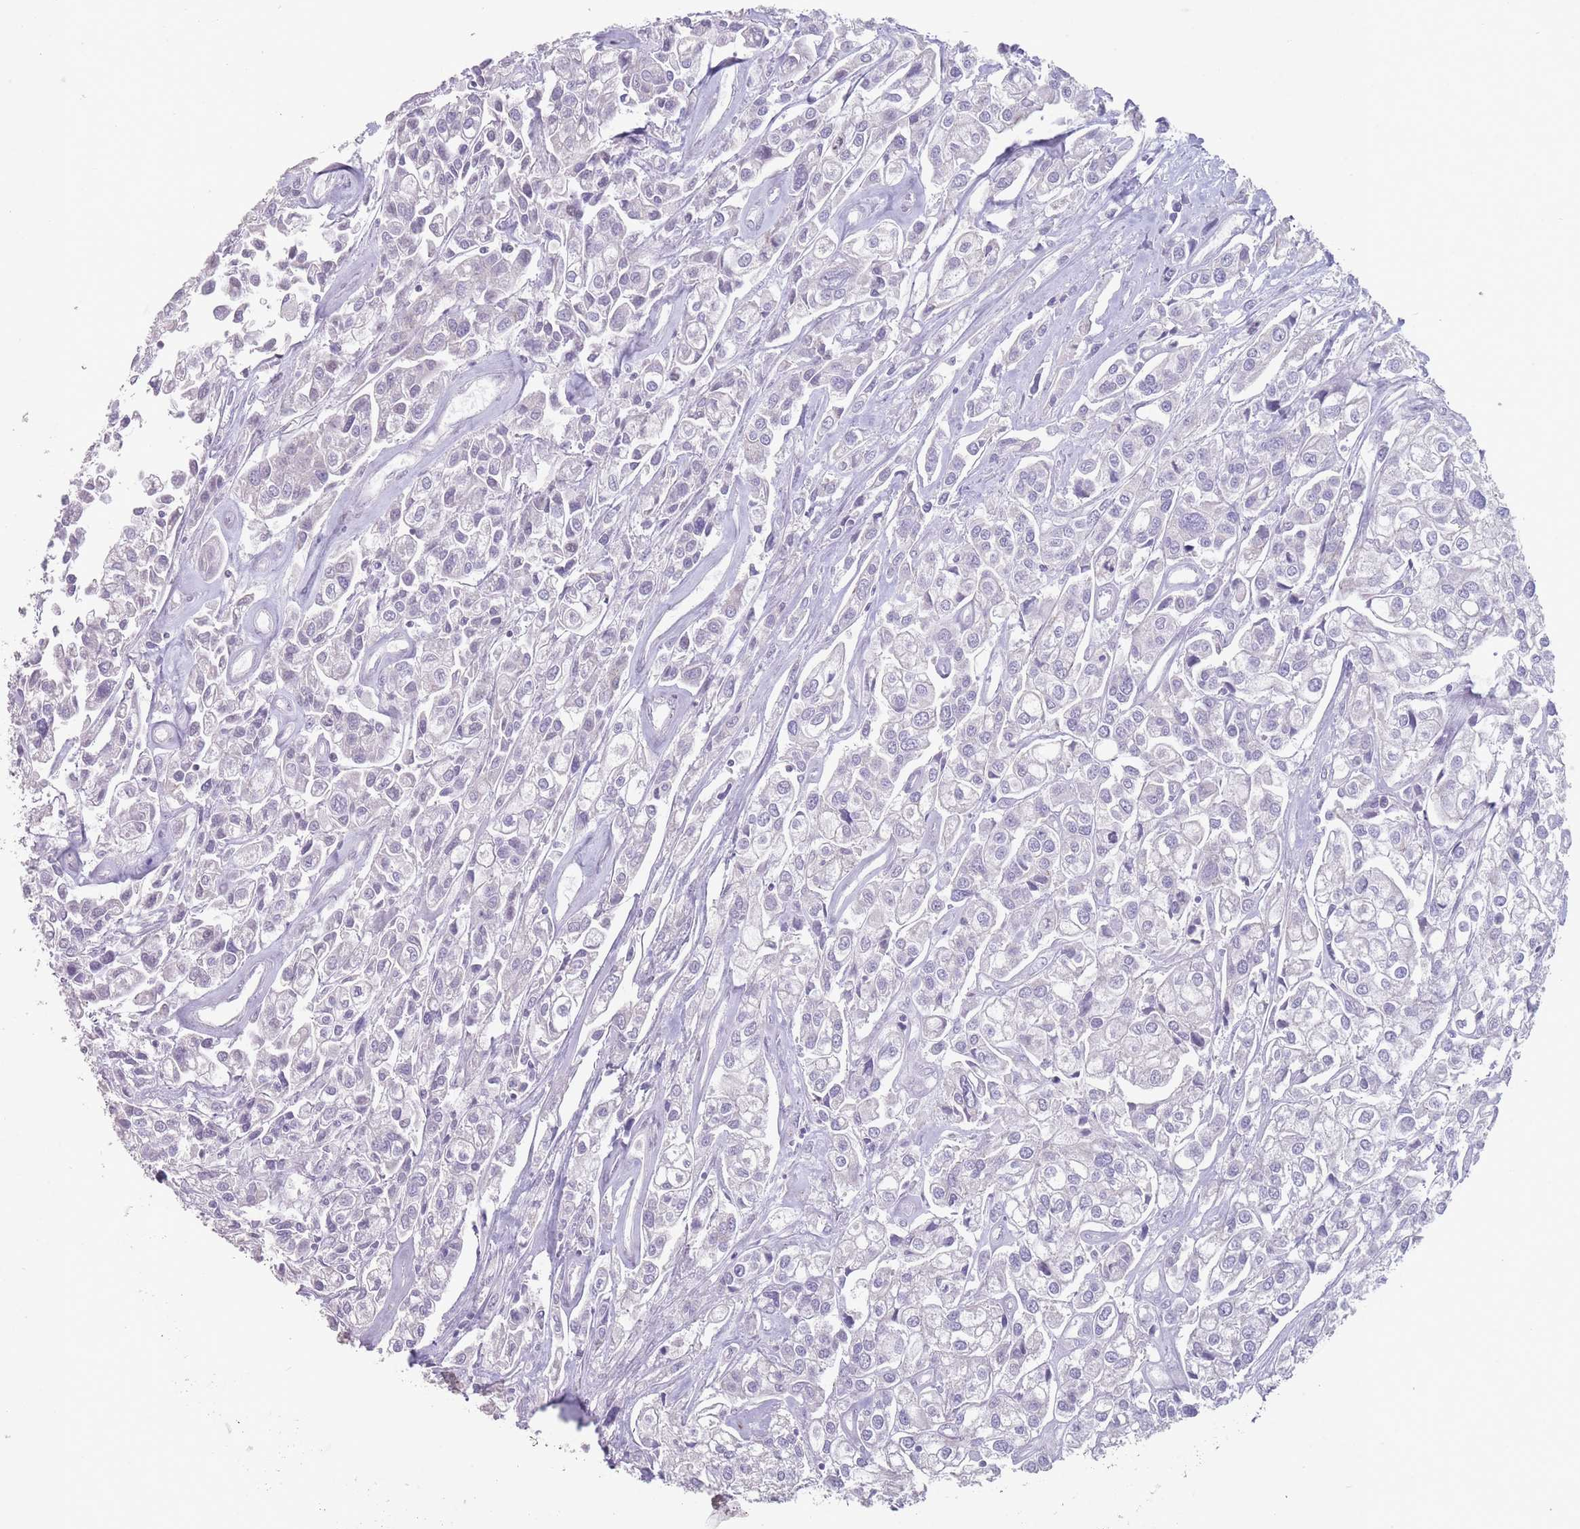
{"staining": {"intensity": "negative", "quantity": "none", "location": "none"}, "tissue": "urothelial cancer", "cell_type": "Tumor cells", "image_type": "cancer", "snomed": [{"axis": "morphology", "description": "Urothelial carcinoma, High grade"}, {"axis": "topography", "description": "Urinary bladder"}], "caption": "There is no significant expression in tumor cells of high-grade urothelial carcinoma. (Immunohistochemistry (ihc), brightfield microscopy, high magnification).", "gene": "RHBG", "patient": {"sex": "male", "age": 67}}